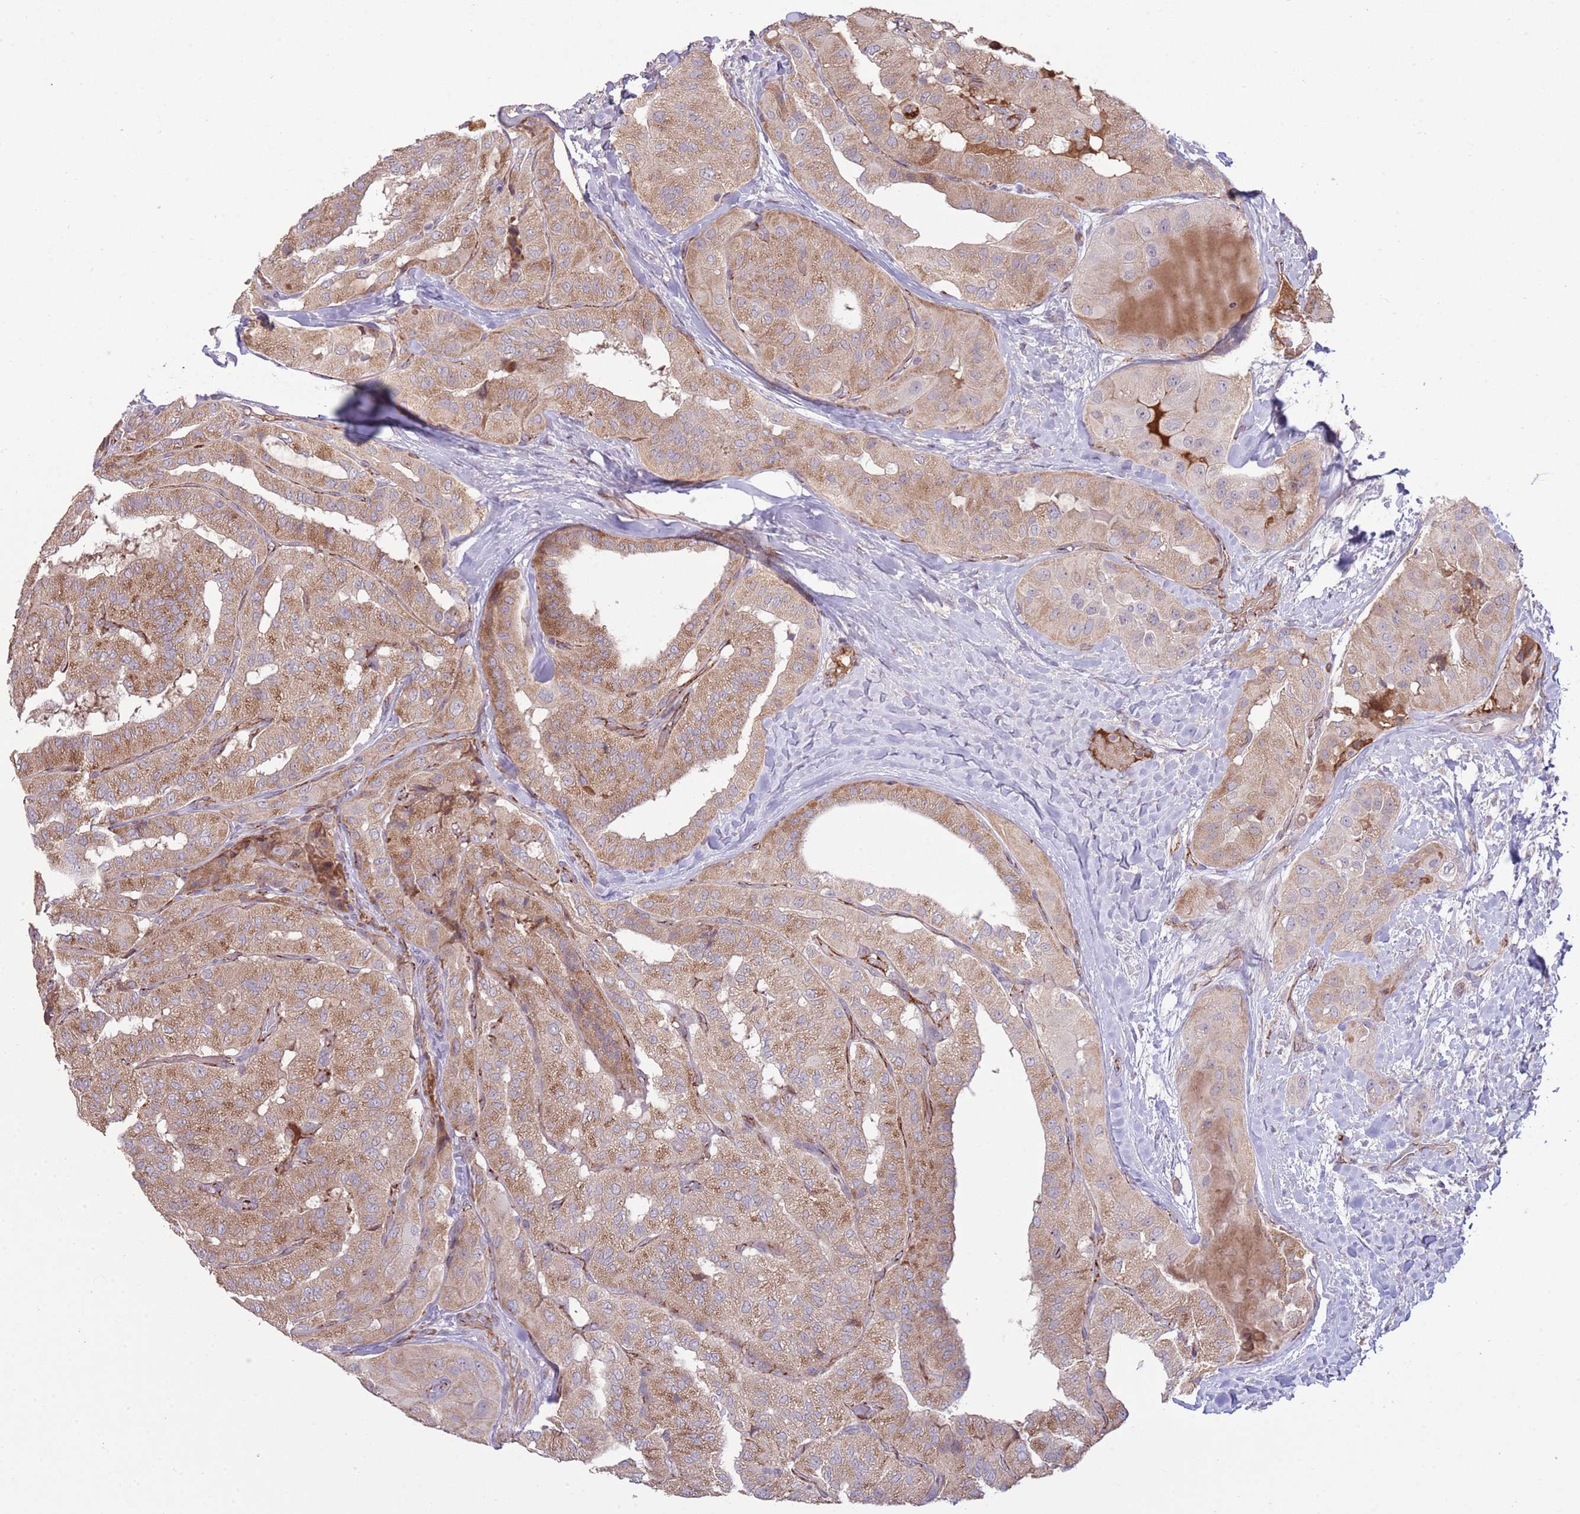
{"staining": {"intensity": "moderate", "quantity": ">75%", "location": "cytoplasmic/membranous"}, "tissue": "thyroid cancer", "cell_type": "Tumor cells", "image_type": "cancer", "snomed": [{"axis": "morphology", "description": "Normal tissue, NOS"}, {"axis": "morphology", "description": "Papillary adenocarcinoma, NOS"}, {"axis": "topography", "description": "Thyroid gland"}], "caption": "Papillary adenocarcinoma (thyroid) stained with DAB (3,3'-diaminobenzidine) immunohistochemistry (IHC) displays medium levels of moderate cytoplasmic/membranous expression in approximately >75% of tumor cells. (IHC, brightfield microscopy, high magnification).", "gene": "DPP10", "patient": {"sex": "female", "age": 59}}